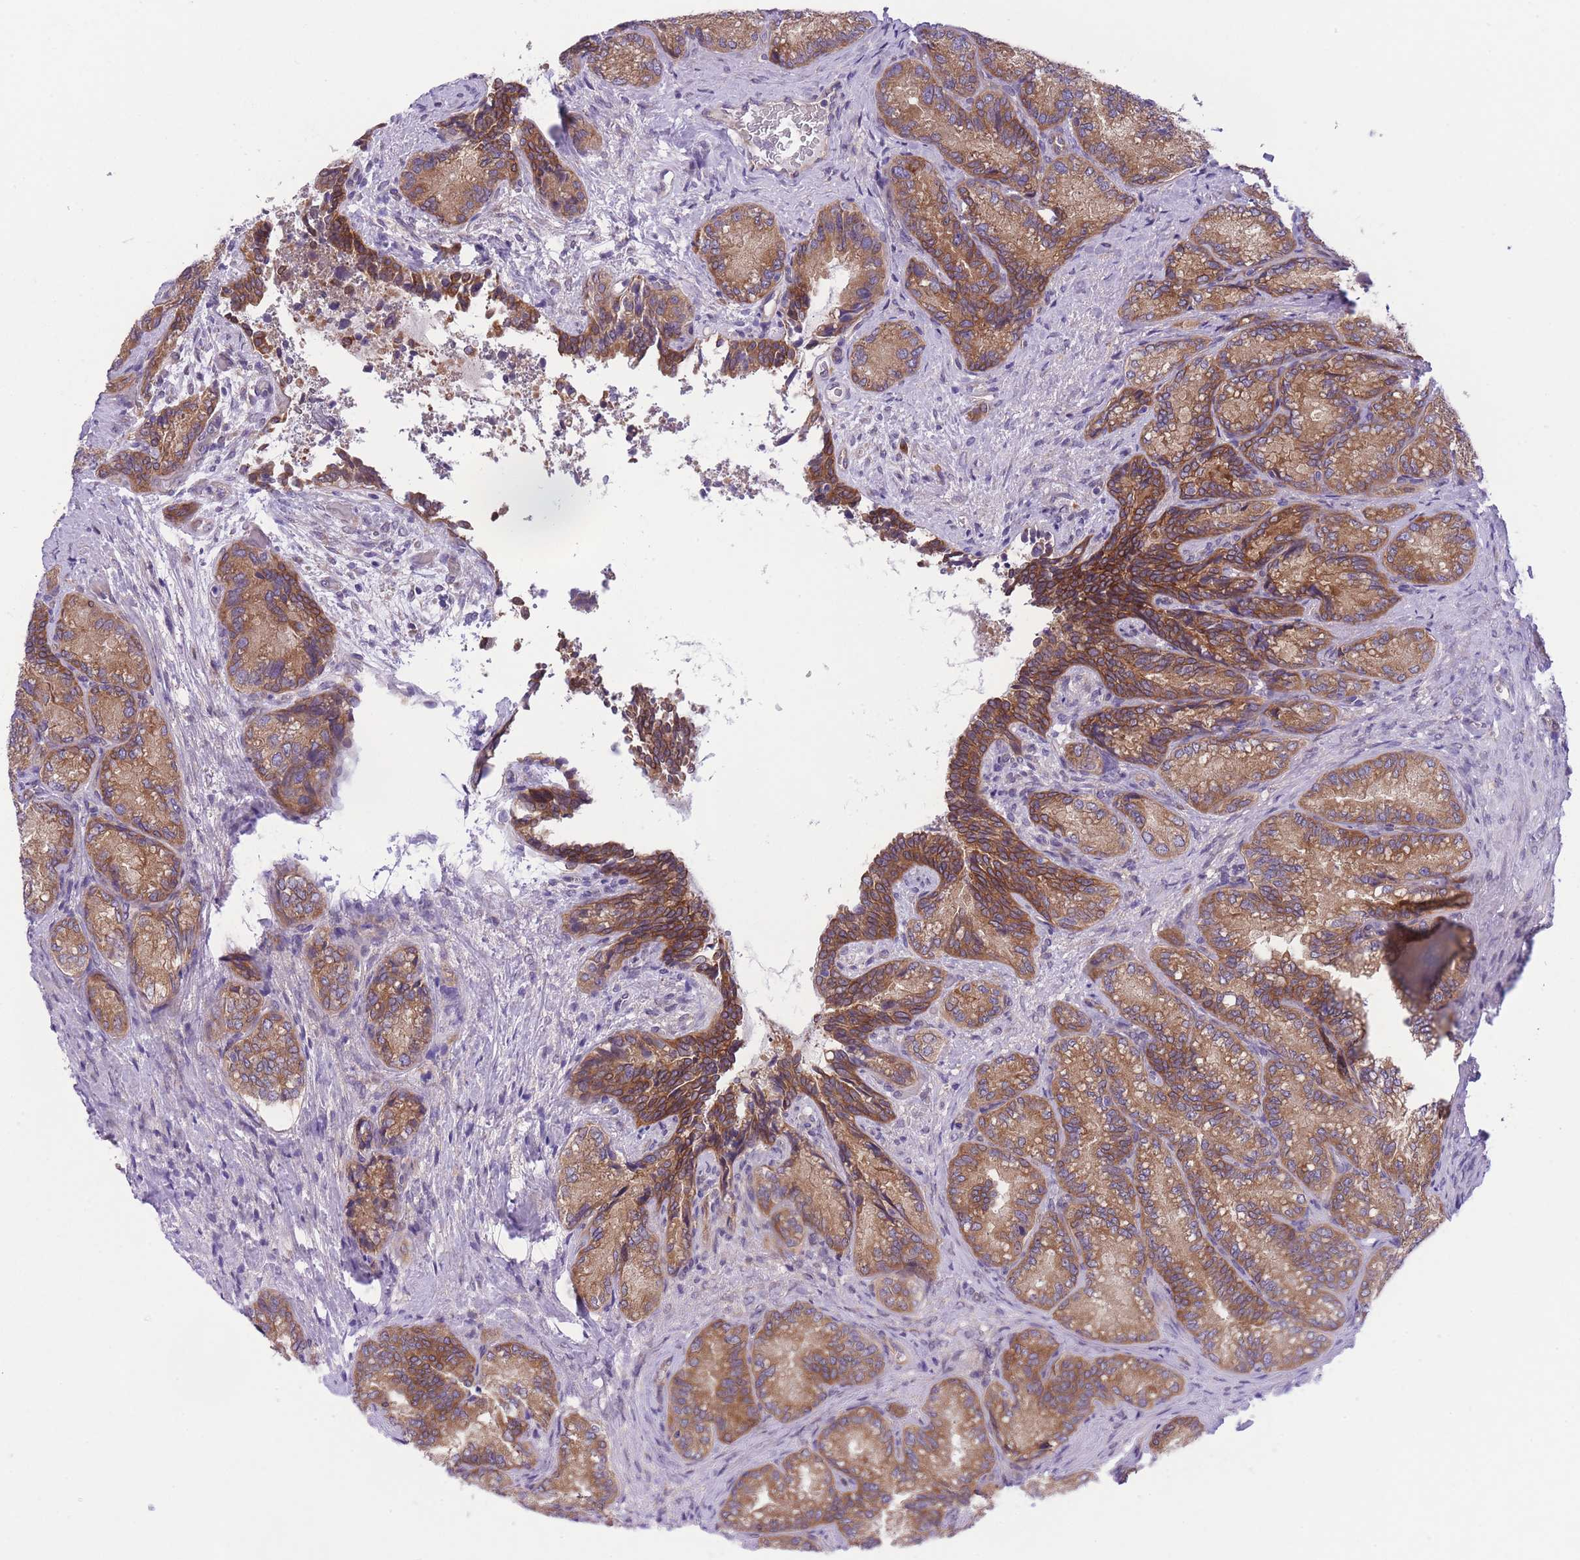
{"staining": {"intensity": "strong", "quantity": ">75%", "location": "cytoplasmic/membranous"}, "tissue": "seminal vesicle", "cell_type": "Glandular cells", "image_type": "normal", "snomed": [{"axis": "morphology", "description": "Normal tissue, NOS"}, {"axis": "topography", "description": "Seminal veicle"}], "caption": "Normal seminal vesicle was stained to show a protein in brown. There is high levels of strong cytoplasmic/membranous positivity in approximately >75% of glandular cells. (Stains: DAB (3,3'-diaminobenzidine) in brown, nuclei in blue, Microscopy: brightfield microscopy at high magnification).", "gene": "WWOX", "patient": {"sex": "male", "age": 58}}